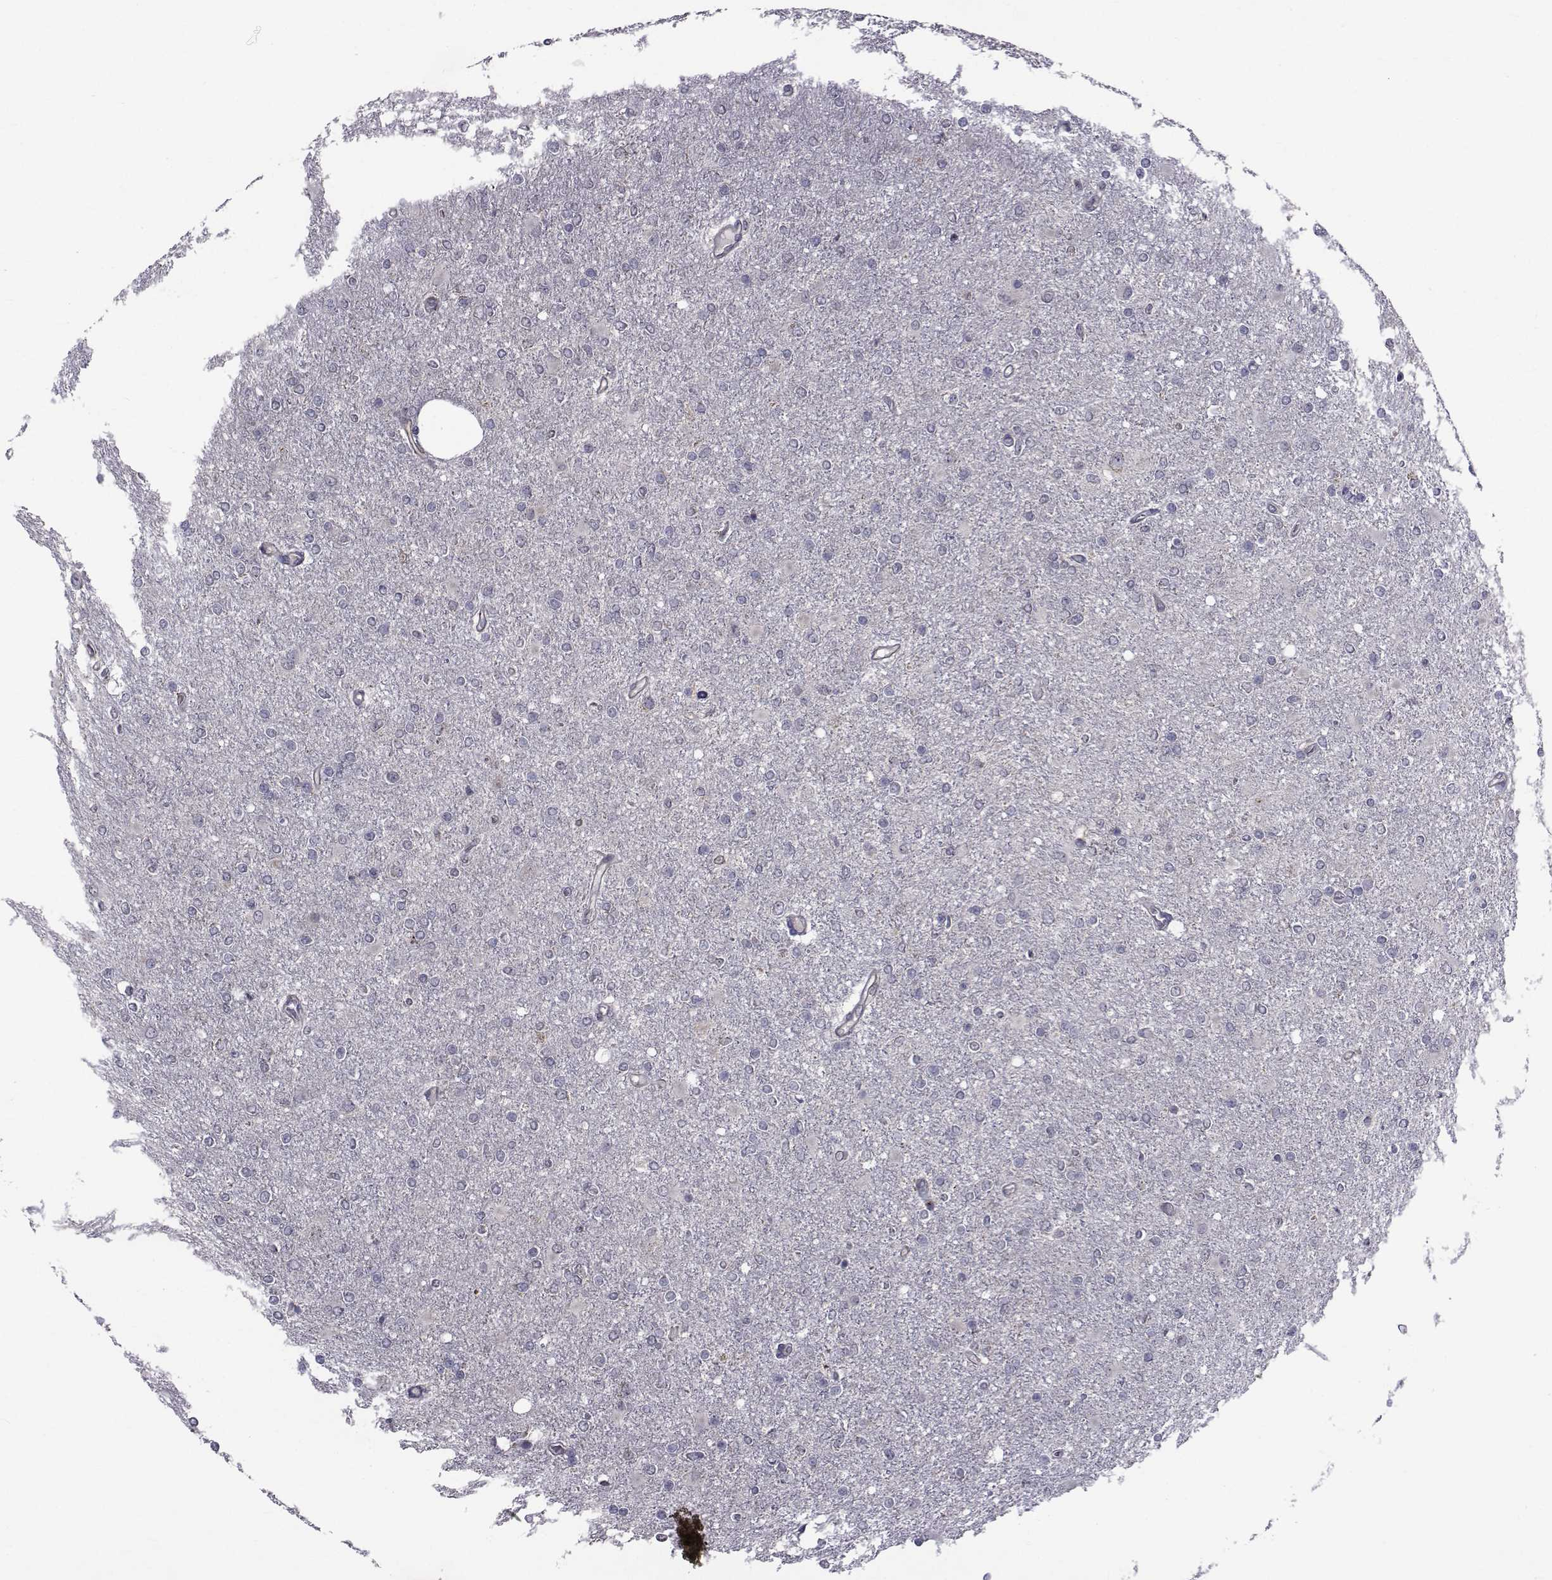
{"staining": {"intensity": "negative", "quantity": "none", "location": "none"}, "tissue": "glioma", "cell_type": "Tumor cells", "image_type": "cancer", "snomed": [{"axis": "morphology", "description": "Glioma, malignant, High grade"}, {"axis": "topography", "description": "Cerebral cortex"}], "caption": "High magnification brightfield microscopy of glioma stained with DAB (3,3'-diaminobenzidine) (brown) and counterstained with hematoxylin (blue): tumor cells show no significant positivity.", "gene": "CFAP74", "patient": {"sex": "male", "age": 70}}